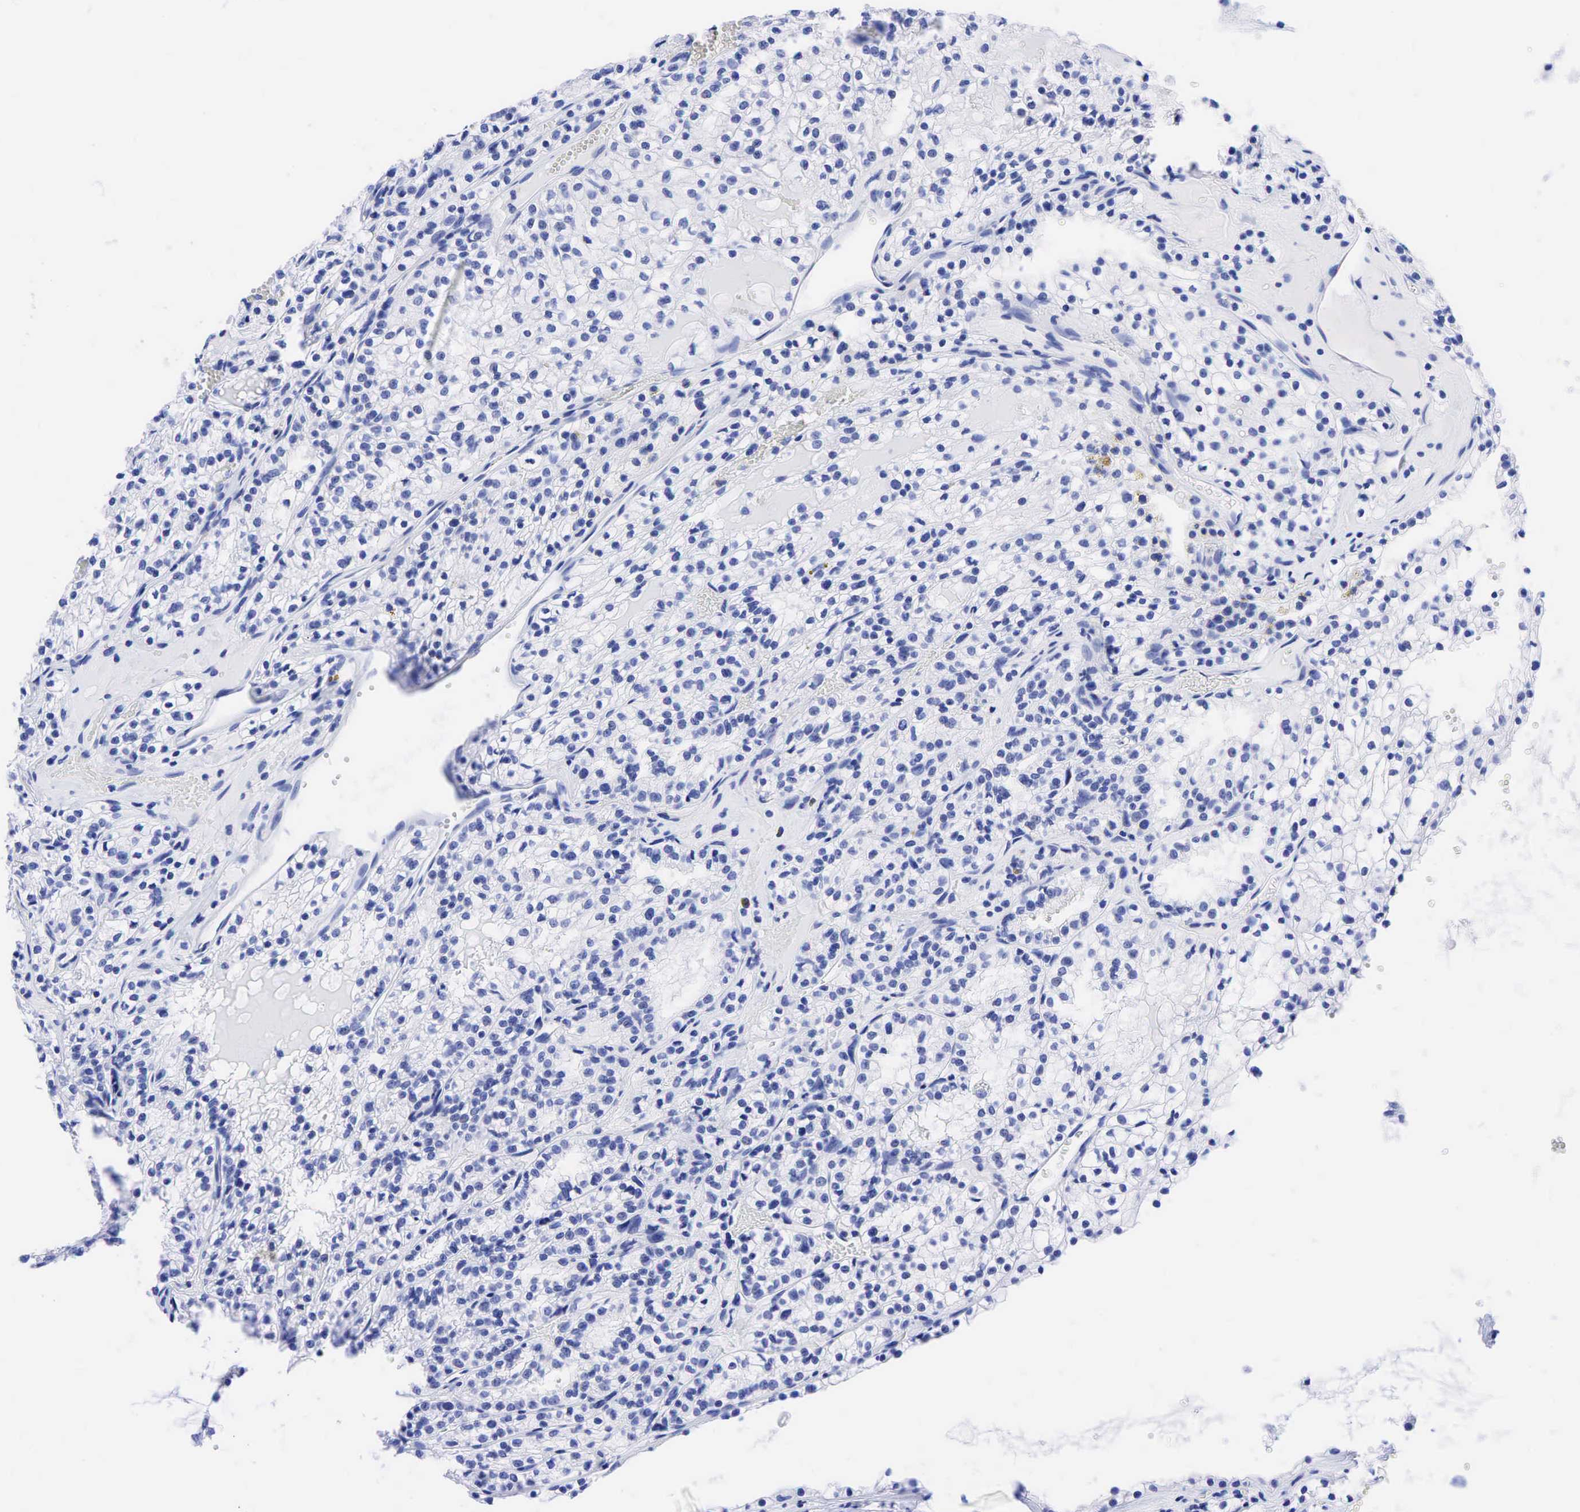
{"staining": {"intensity": "negative", "quantity": "none", "location": "none"}, "tissue": "renal cancer", "cell_type": "Tumor cells", "image_type": "cancer", "snomed": [{"axis": "morphology", "description": "Adenocarcinoma, NOS"}, {"axis": "topography", "description": "Kidney"}], "caption": "Renal cancer (adenocarcinoma) stained for a protein using immunohistochemistry (IHC) reveals no staining tumor cells.", "gene": "CHGA", "patient": {"sex": "male", "age": 61}}